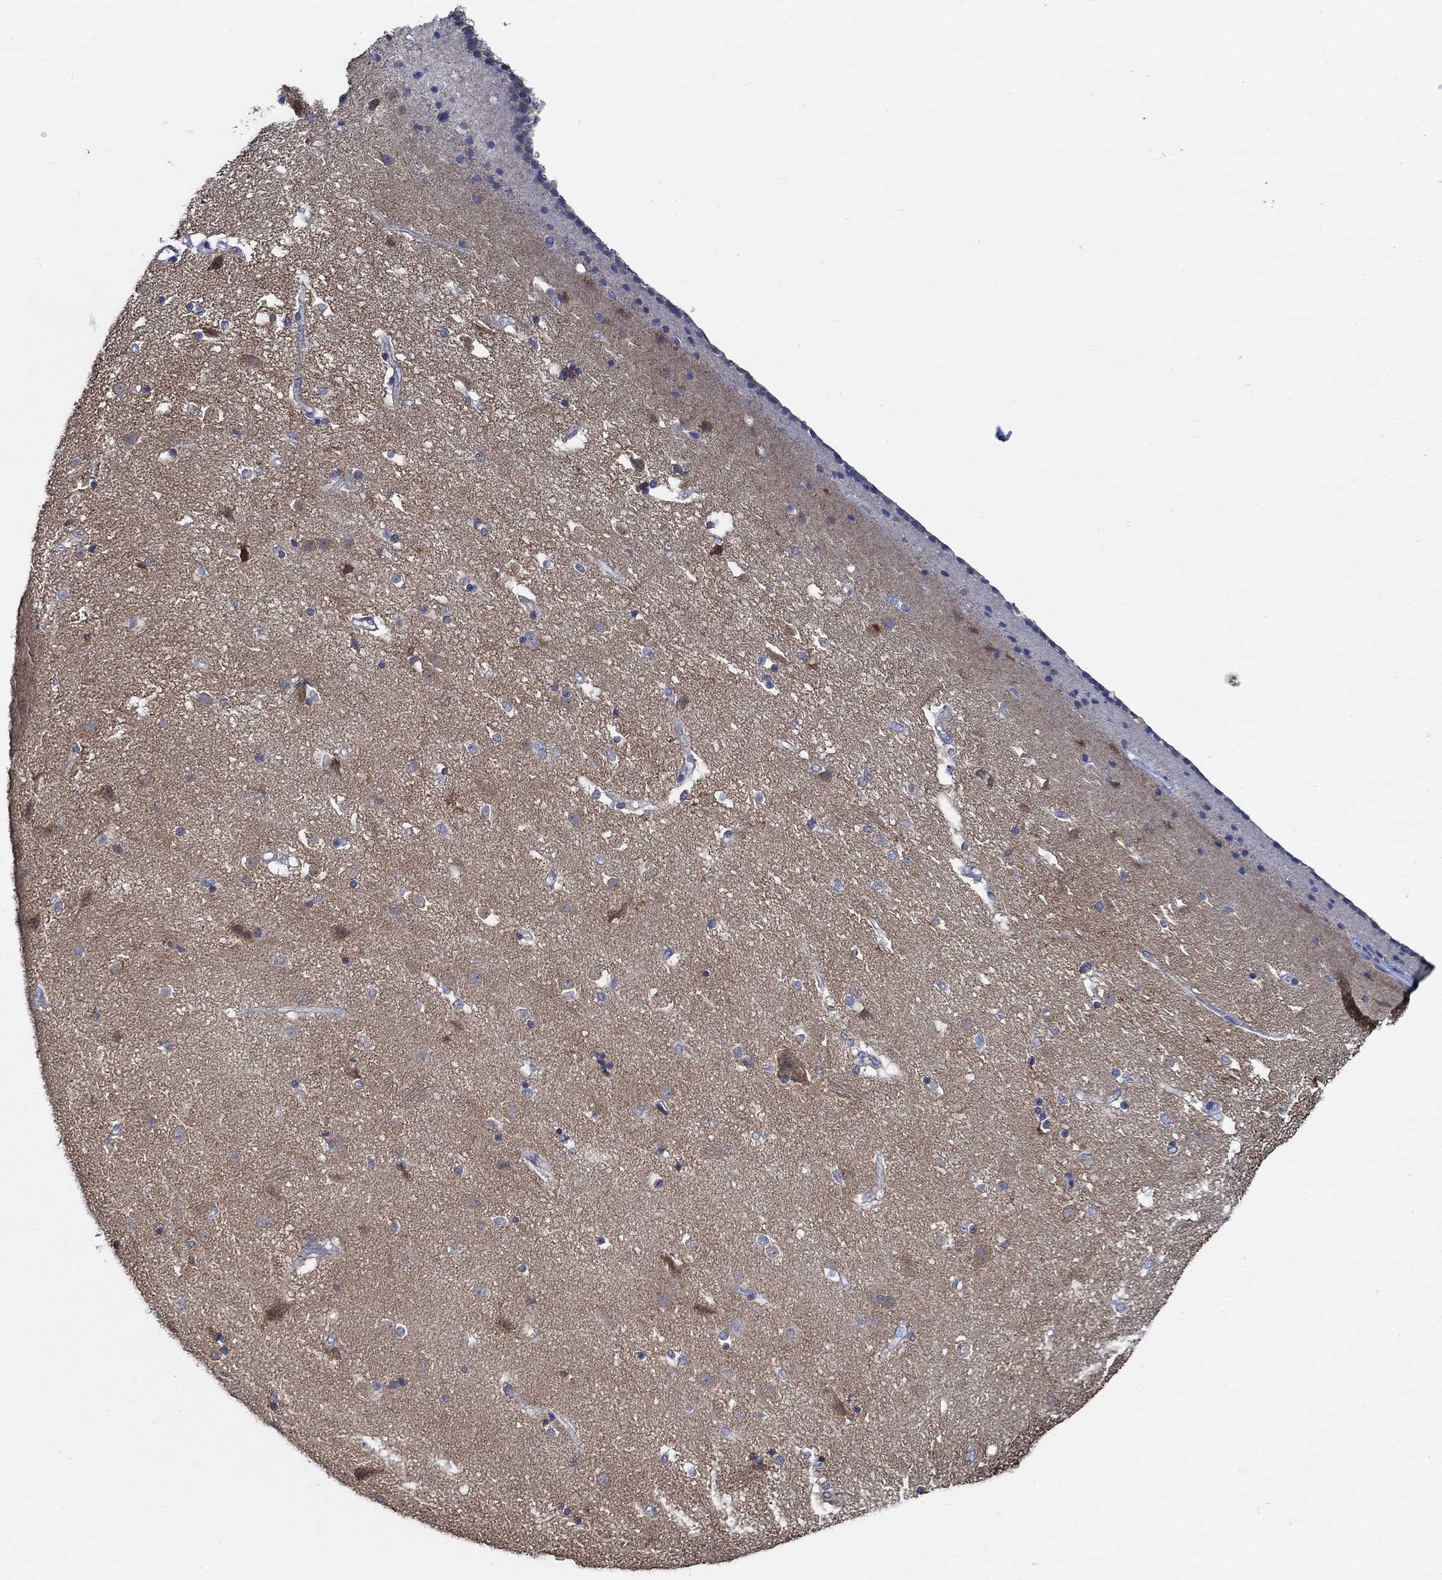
{"staining": {"intensity": "negative", "quantity": "none", "location": "none"}, "tissue": "caudate", "cell_type": "Glial cells", "image_type": "normal", "snomed": [{"axis": "morphology", "description": "Normal tissue, NOS"}, {"axis": "topography", "description": "Lateral ventricle wall"}], "caption": "High magnification brightfield microscopy of normal caudate stained with DAB (brown) and counterstained with hematoxylin (blue): glial cells show no significant staining. (DAB immunohistochemistry (IHC), high magnification).", "gene": "DOCK3", "patient": {"sex": "female", "age": 71}}